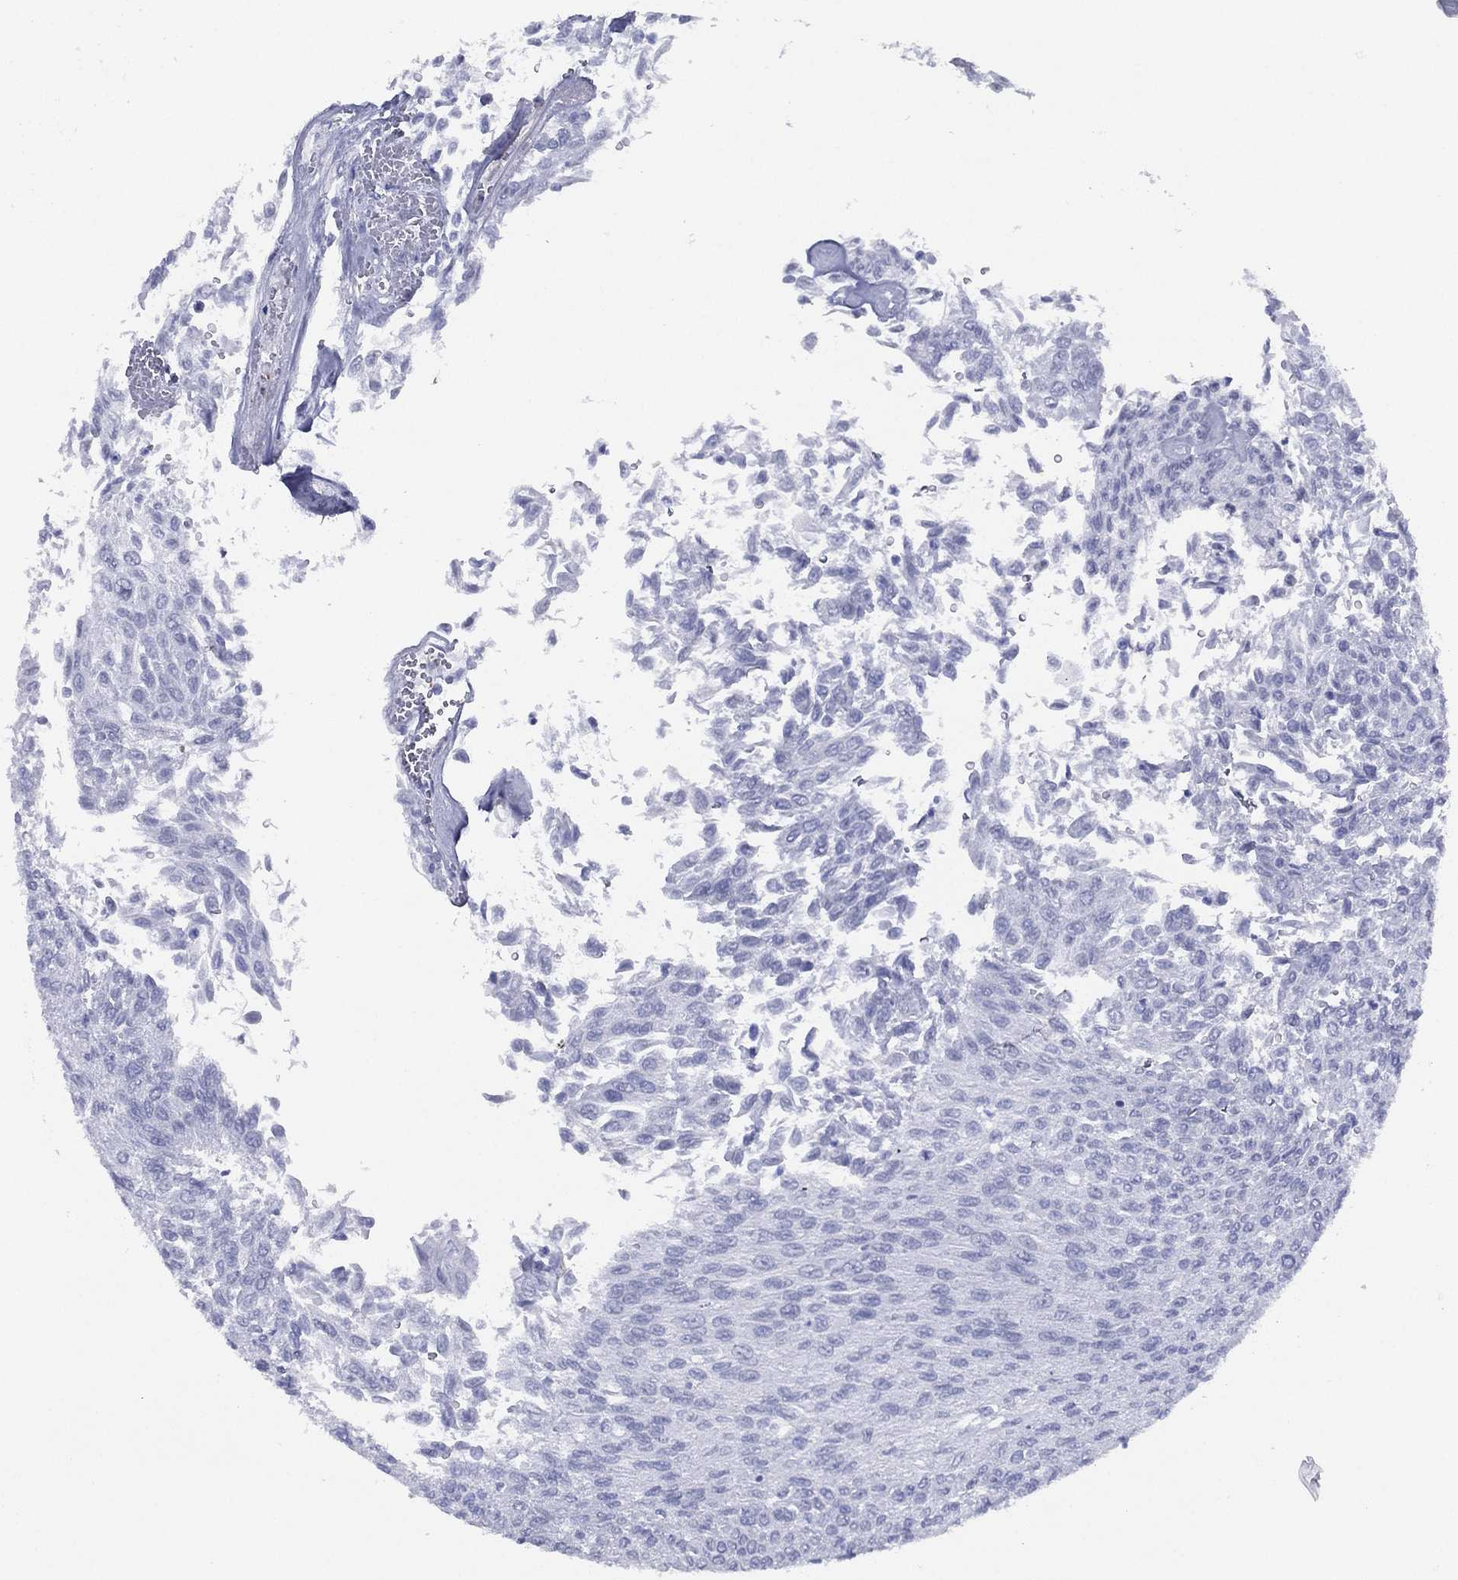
{"staining": {"intensity": "negative", "quantity": "none", "location": "none"}, "tissue": "urothelial cancer", "cell_type": "Tumor cells", "image_type": "cancer", "snomed": [{"axis": "morphology", "description": "Urothelial carcinoma, Low grade"}, {"axis": "topography", "description": "Urinary bladder"}], "caption": "Tumor cells show no significant staining in low-grade urothelial carcinoma.", "gene": "MAS1", "patient": {"sex": "male", "age": 78}}